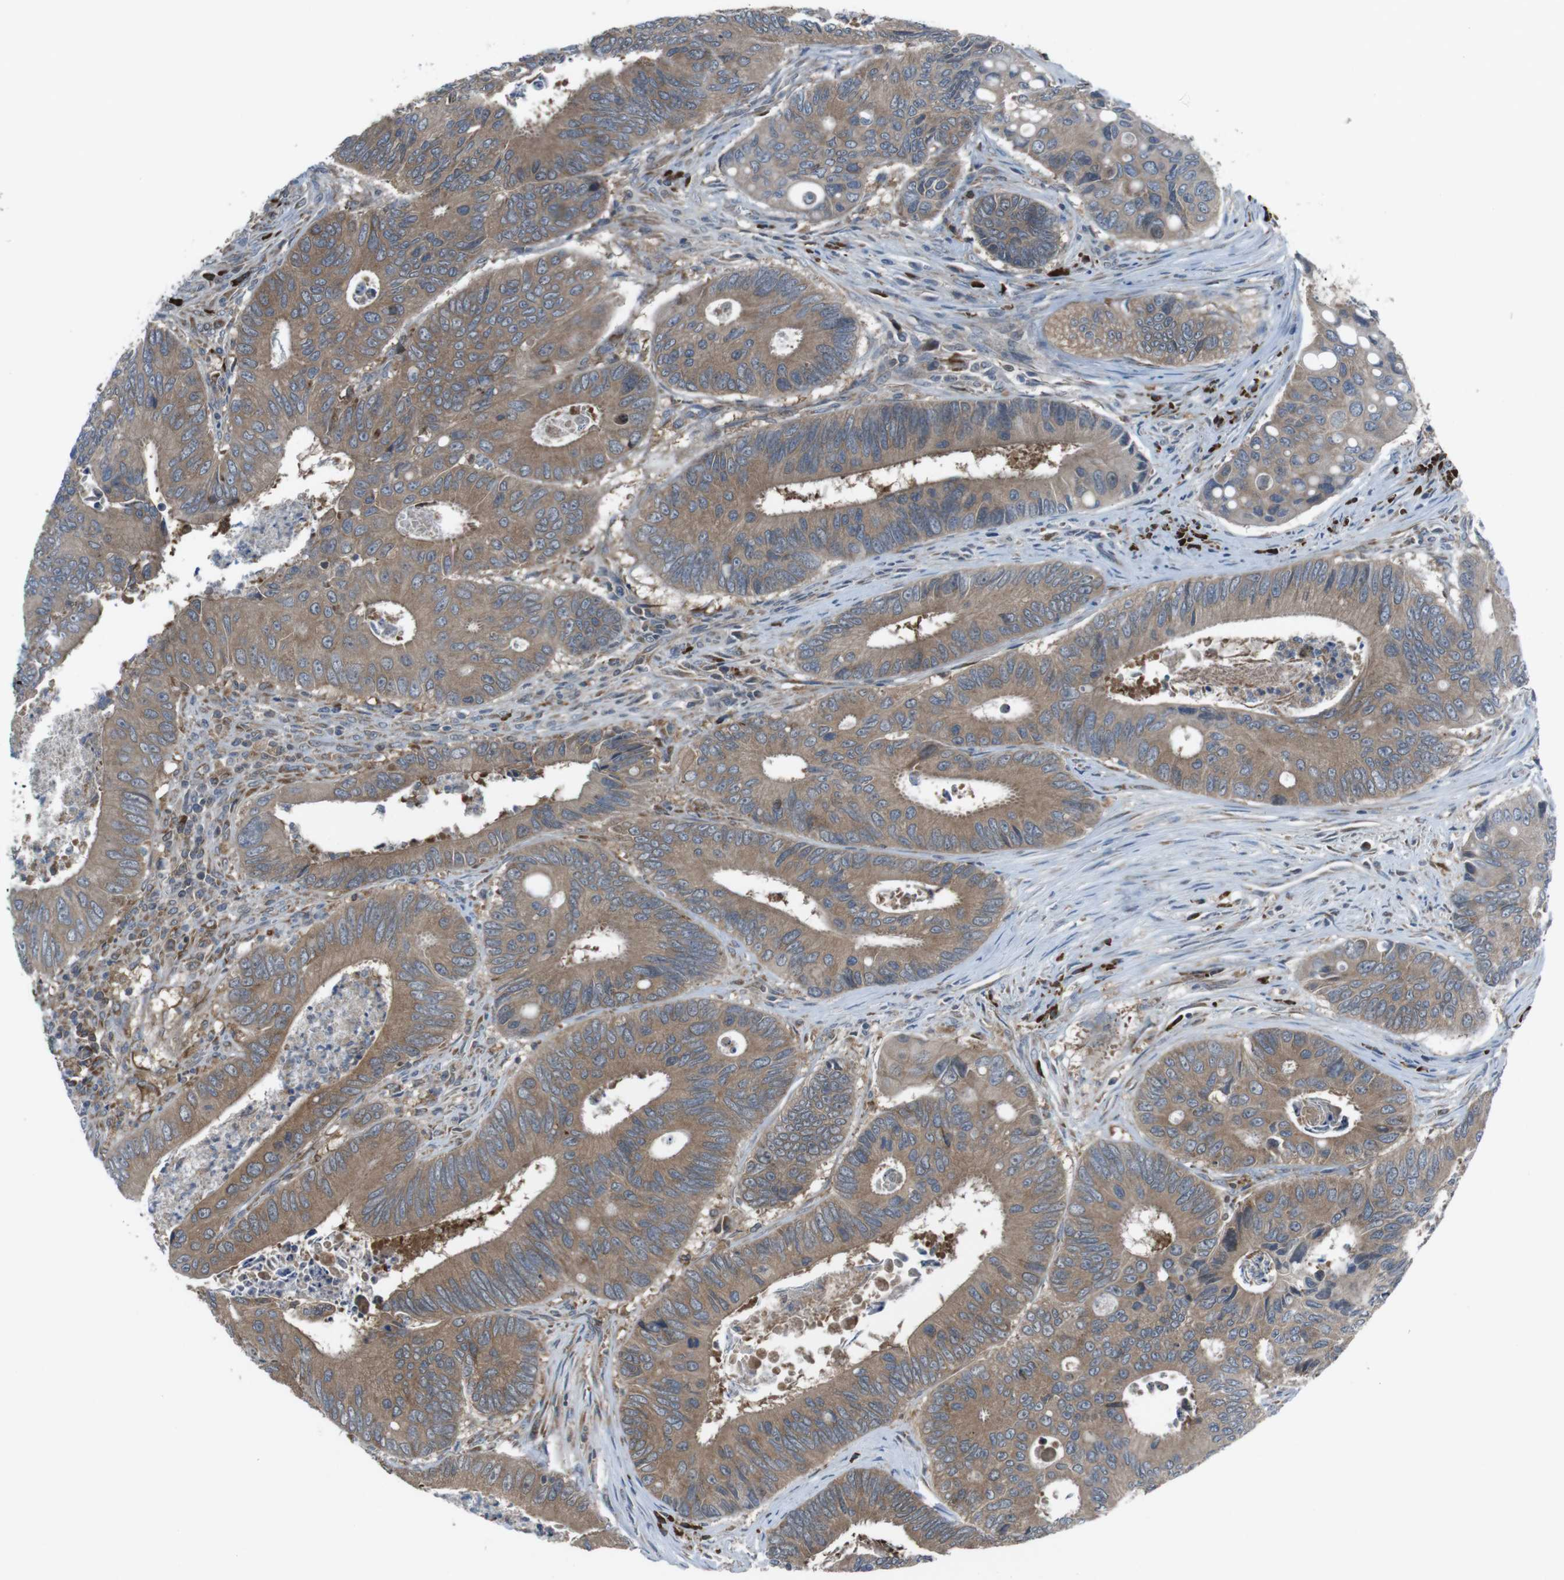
{"staining": {"intensity": "moderate", "quantity": ">75%", "location": "cytoplasmic/membranous"}, "tissue": "colorectal cancer", "cell_type": "Tumor cells", "image_type": "cancer", "snomed": [{"axis": "morphology", "description": "Inflammation, NOS"}, {"axis": "morphology", "description": "Adenocarcinoma, NOS"}, {"axis": "topography", "description": "Colon"}], "caption": "The photomicrograph exhibits a brown stain indicating the presence of a protein in the cytoplasmic/membranous of tumor cells in adenocarcinoma (colorectal).", "gene": "SSR3", "patient": {"sex": "male", "age": 72}}